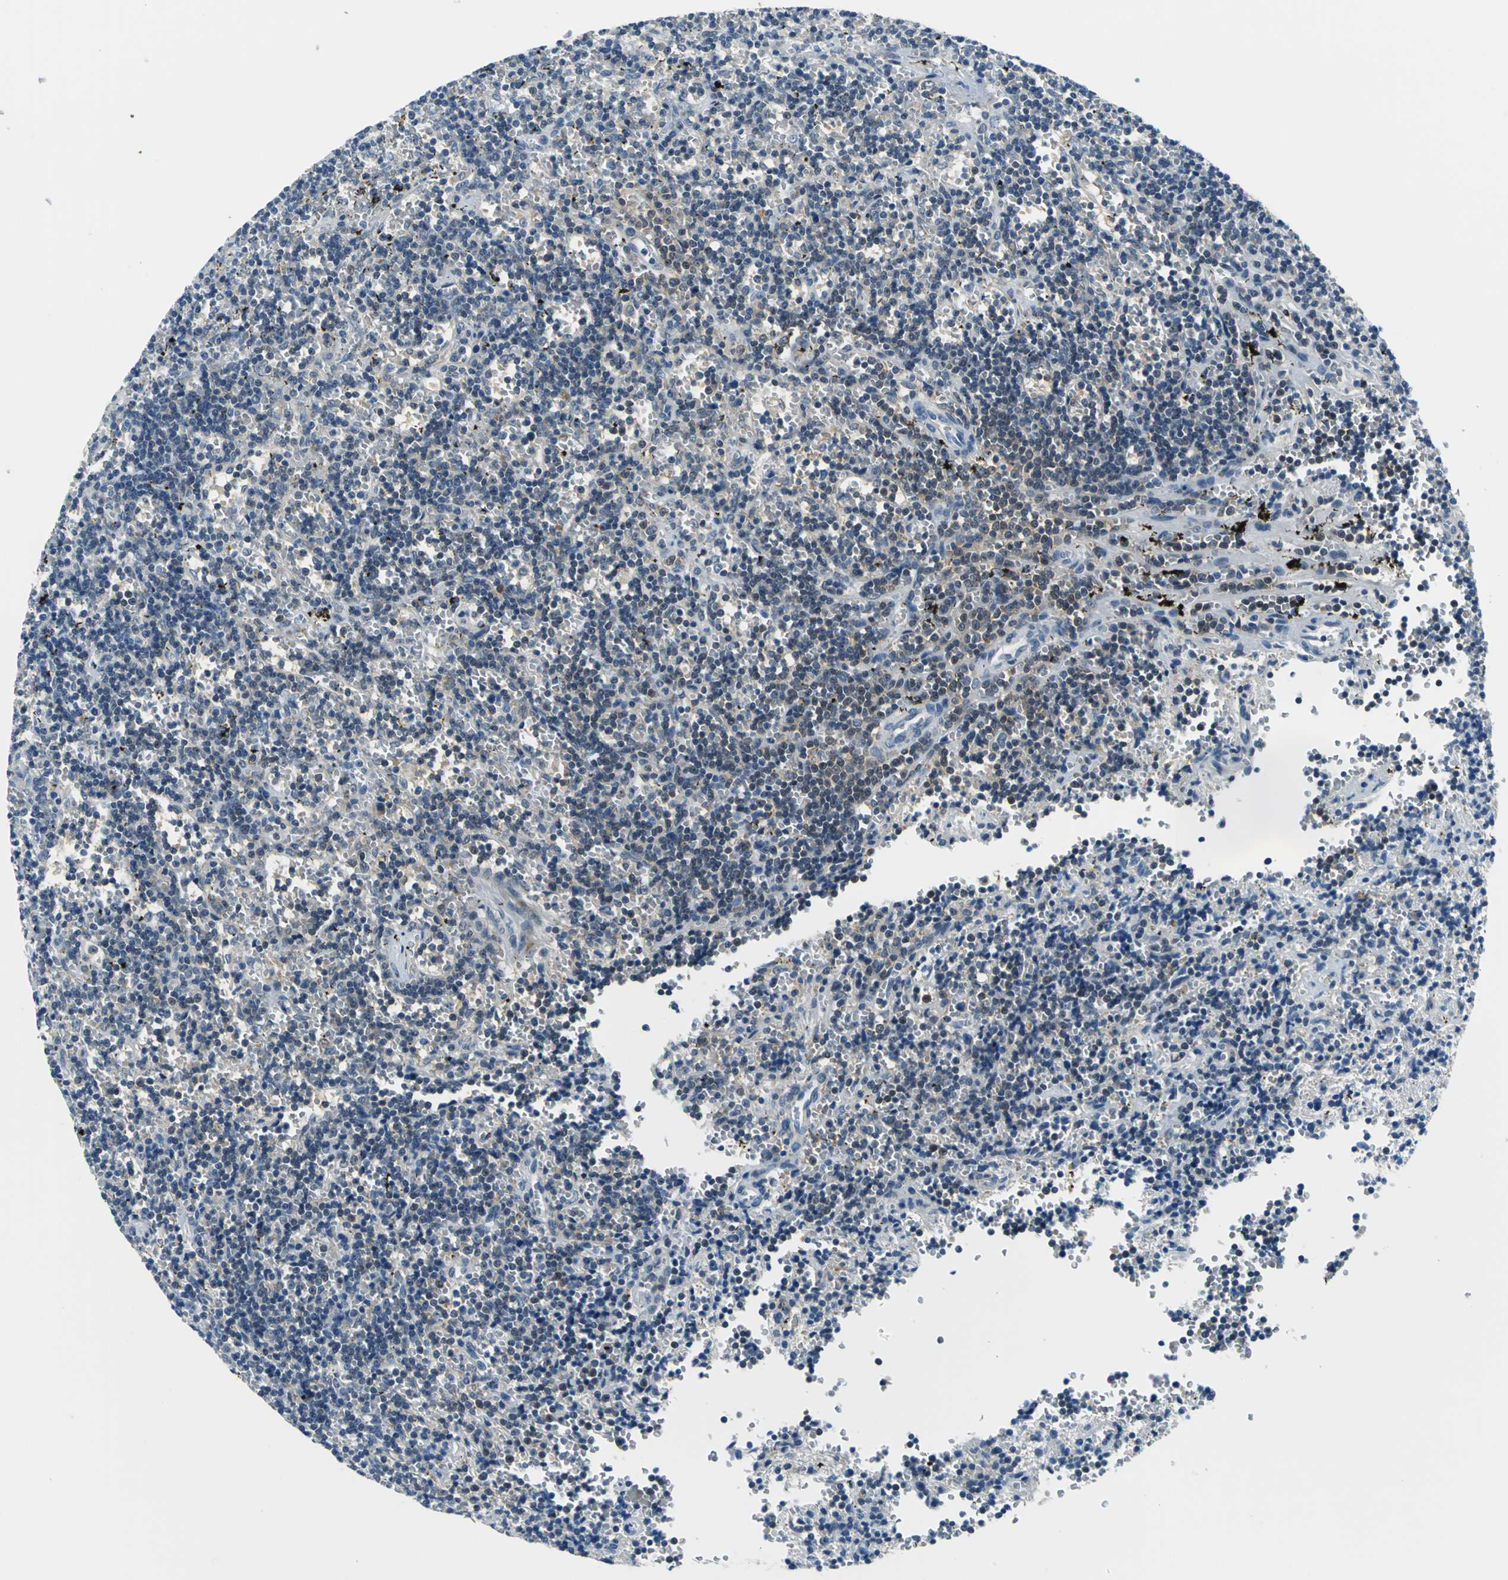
{"staining": {"intensity": "weak", "quantity": "25%-75%", "location": "cytoplasmic/membranous"}, "tissue": "lymphoma", "cell_type": "Tumor cells", "image_type": "cancer", "snomed": [{"axis": "morphology", "description": "Malignant lymphoma, non-Hodgkin's type, Low grade"}, {"axis": "topography", "description": "Spleen"}], "caption": "Immunohistochemical staining of low-grade malignant lymphoma, non-Hodgkin's type exhibits weak cytoplasmic/membranous protein positivity in about 25%-75% of tumor cells.", "gene": "ZNF415", "patient": {"sex": "male", "age": 60}}